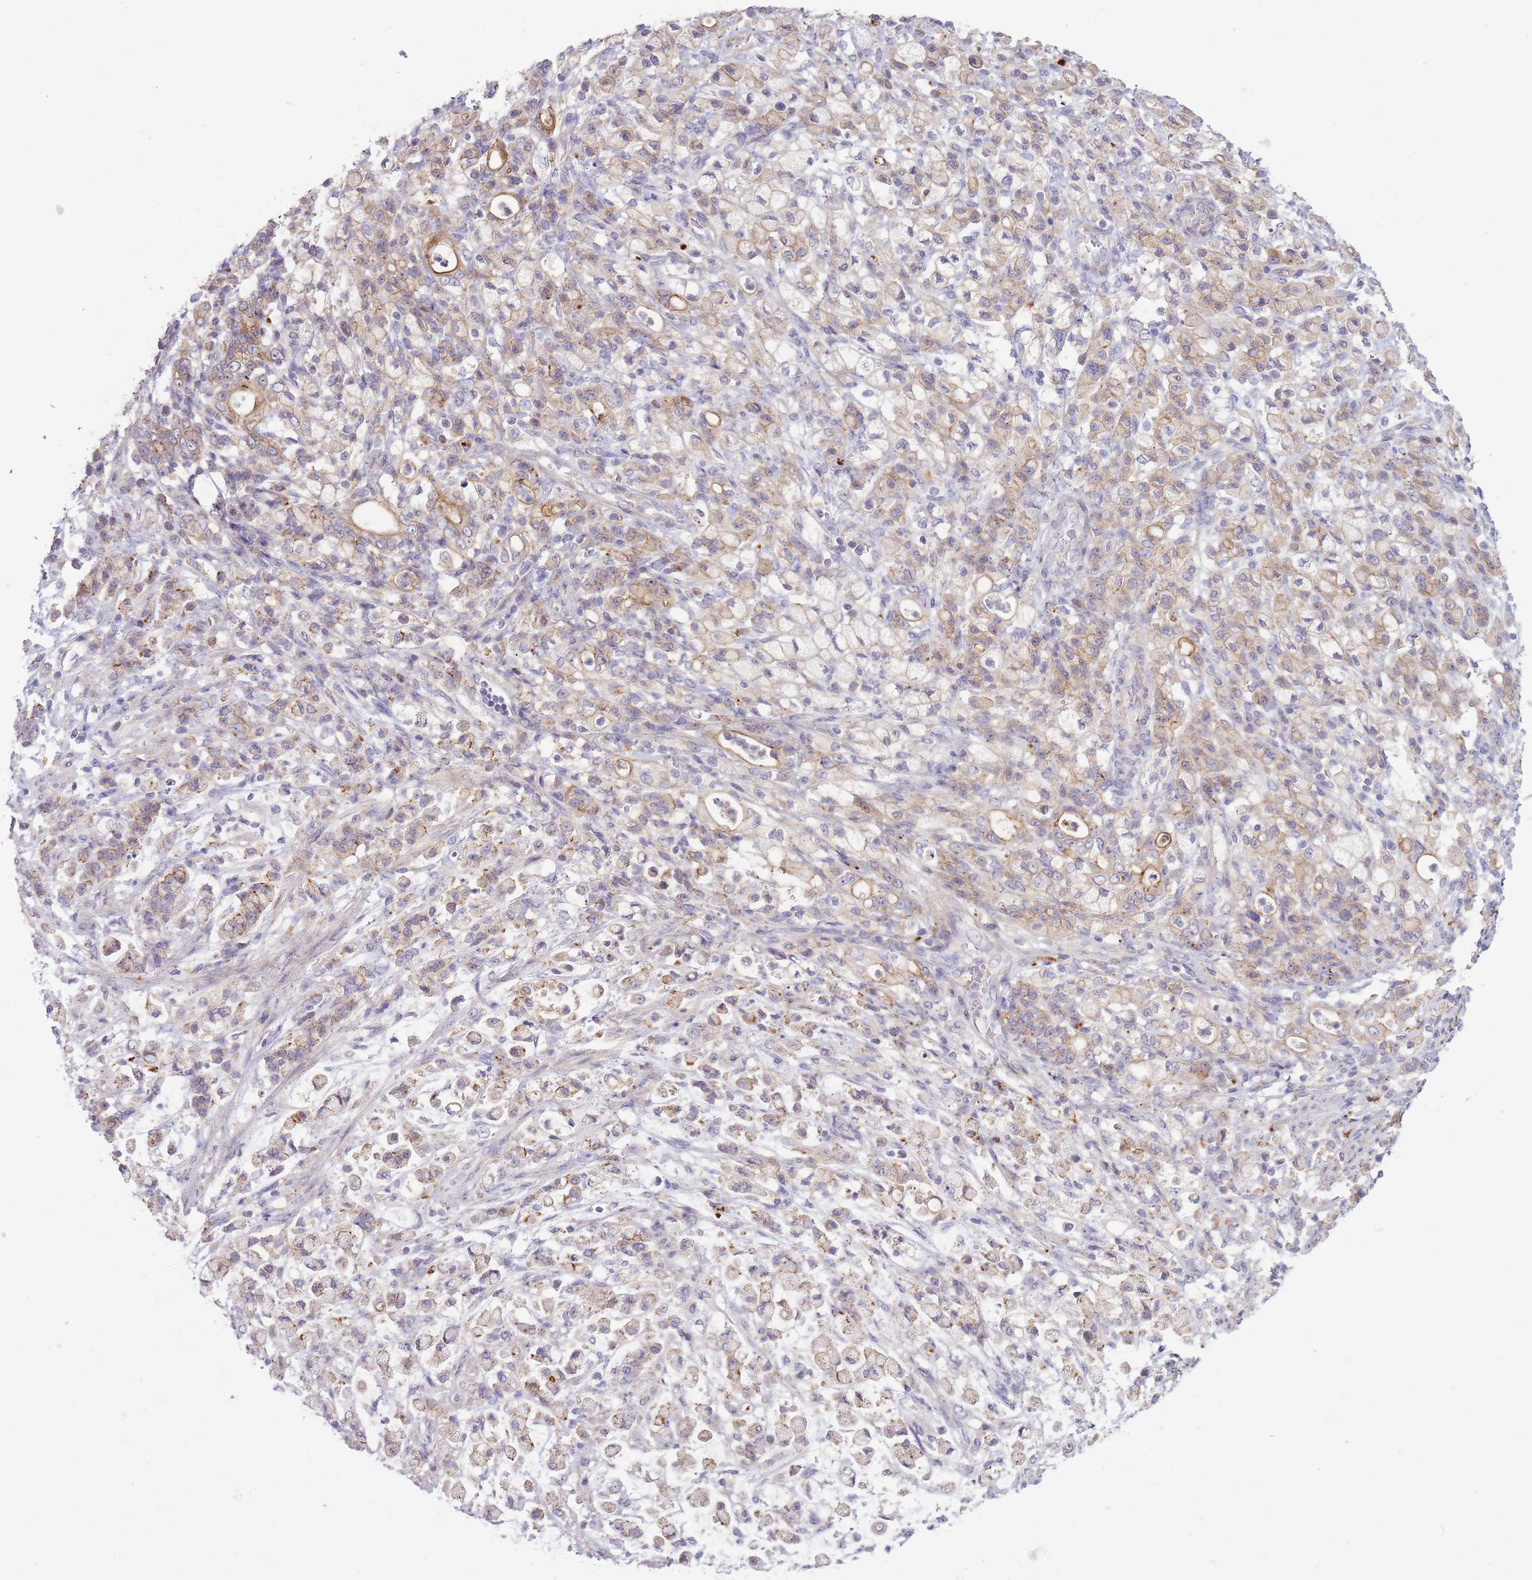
{"staining": {"intensity": "weak", "quantity": "25%-75%", "location": "cytoplasmic/membranous"}, "tissue": "stomach cancer", "cell_type": "Tumor cells", "image_type": "cancer", "snomed": [{"axis": "morphology", "description": "Adenocarcinoma, NOS"}, {"axis": "topography", "description": "Stomach"}], "caption": "This image demonstrates stomach cancer stained with IHC to label a protein in brown. The cytoplasmic/membranous of tumor cells show weak positivity for the protein. Nuclei are counter-stained blue.", "gene": "TRIM61", "patient": {"sex": "female", "age": 60}}